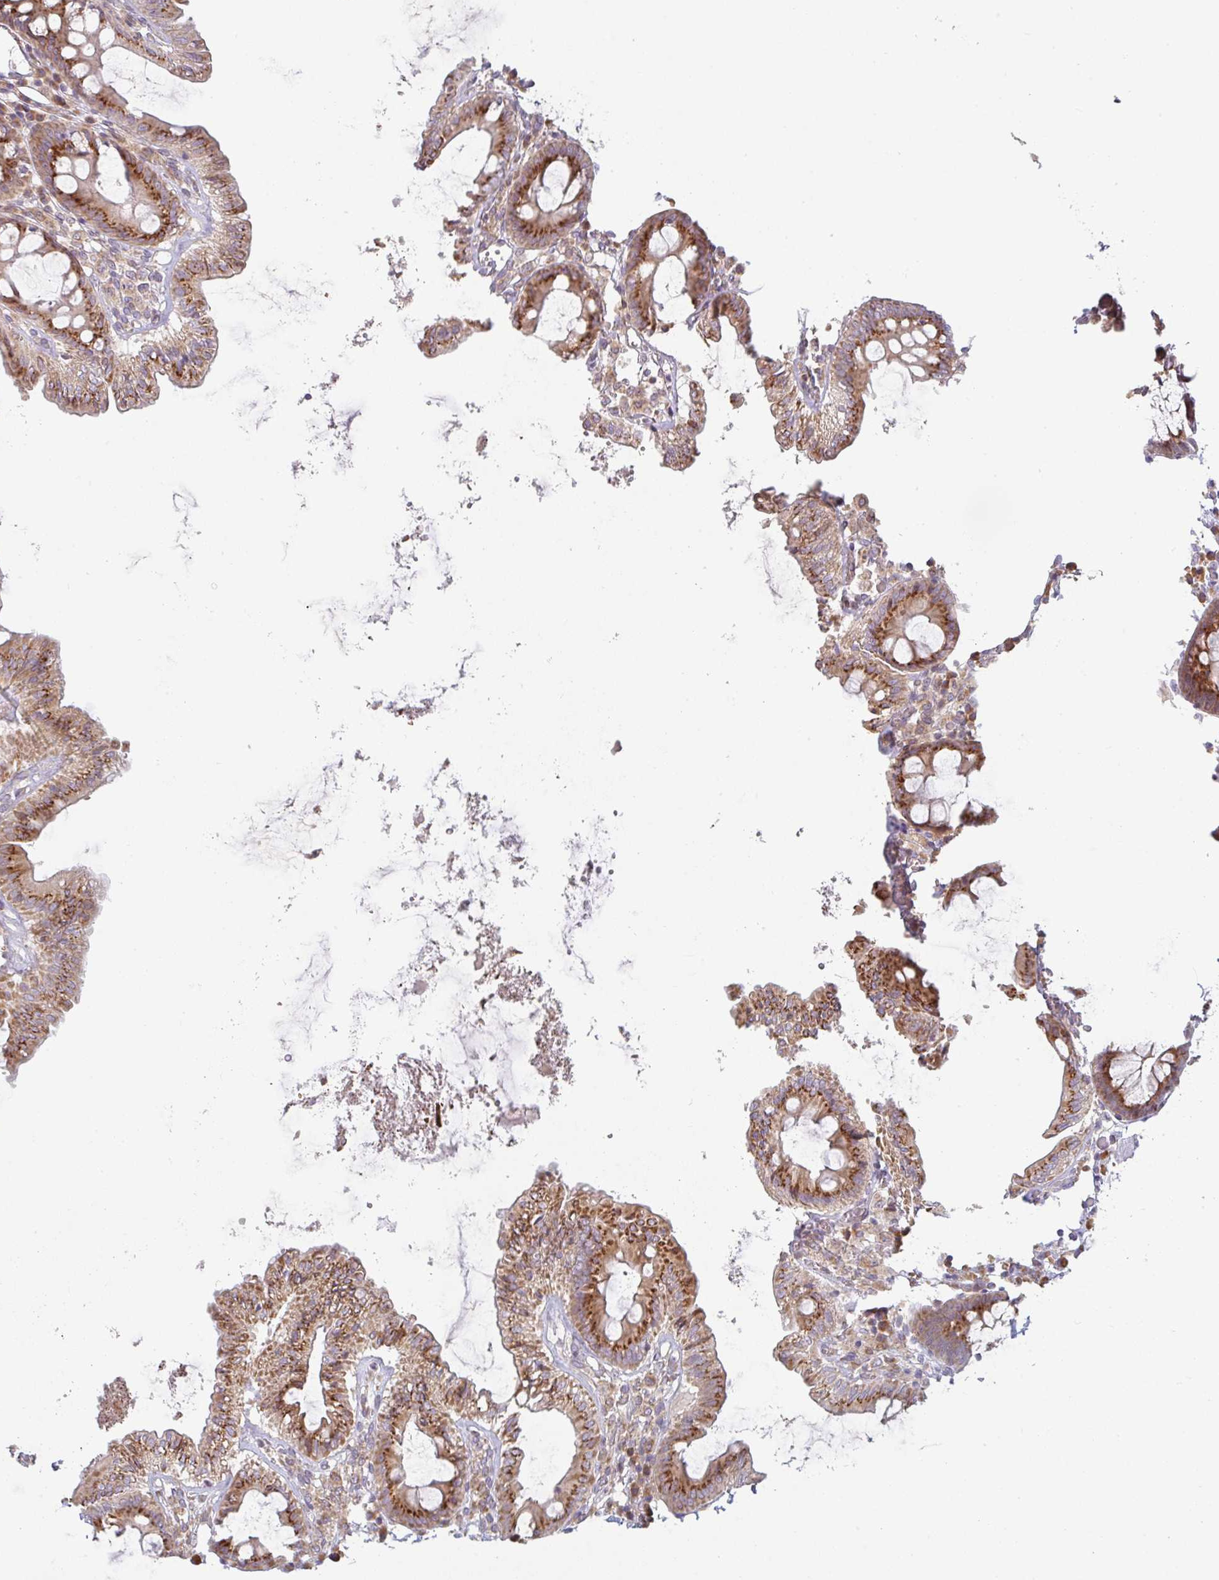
{"staining": {"intensity": "weak", "quantity": ">75%", "location": "cytoplasmic/membranous"}, "tissue": "colon", "cell_type": "Endothelial cells", "image_type": "normal", "snomed": [{"axis": "morphology", "description": "Normal tissue, NOS"}, {"axis": "topography", "description": "Colon"}, {"axis": "topography", "description": "Peripheral nerve tissue"}], "caption": "An image of colon stained for a protein shows weak cytoplasmic/membranous brown staining in endothelial cells. Using DAB (brown) and hematoxylin (blue) stains, captured at high magnification using brightfield microscopy.", "gene": "MOB1A", "patient": {"sex": "male", "age": 84}}